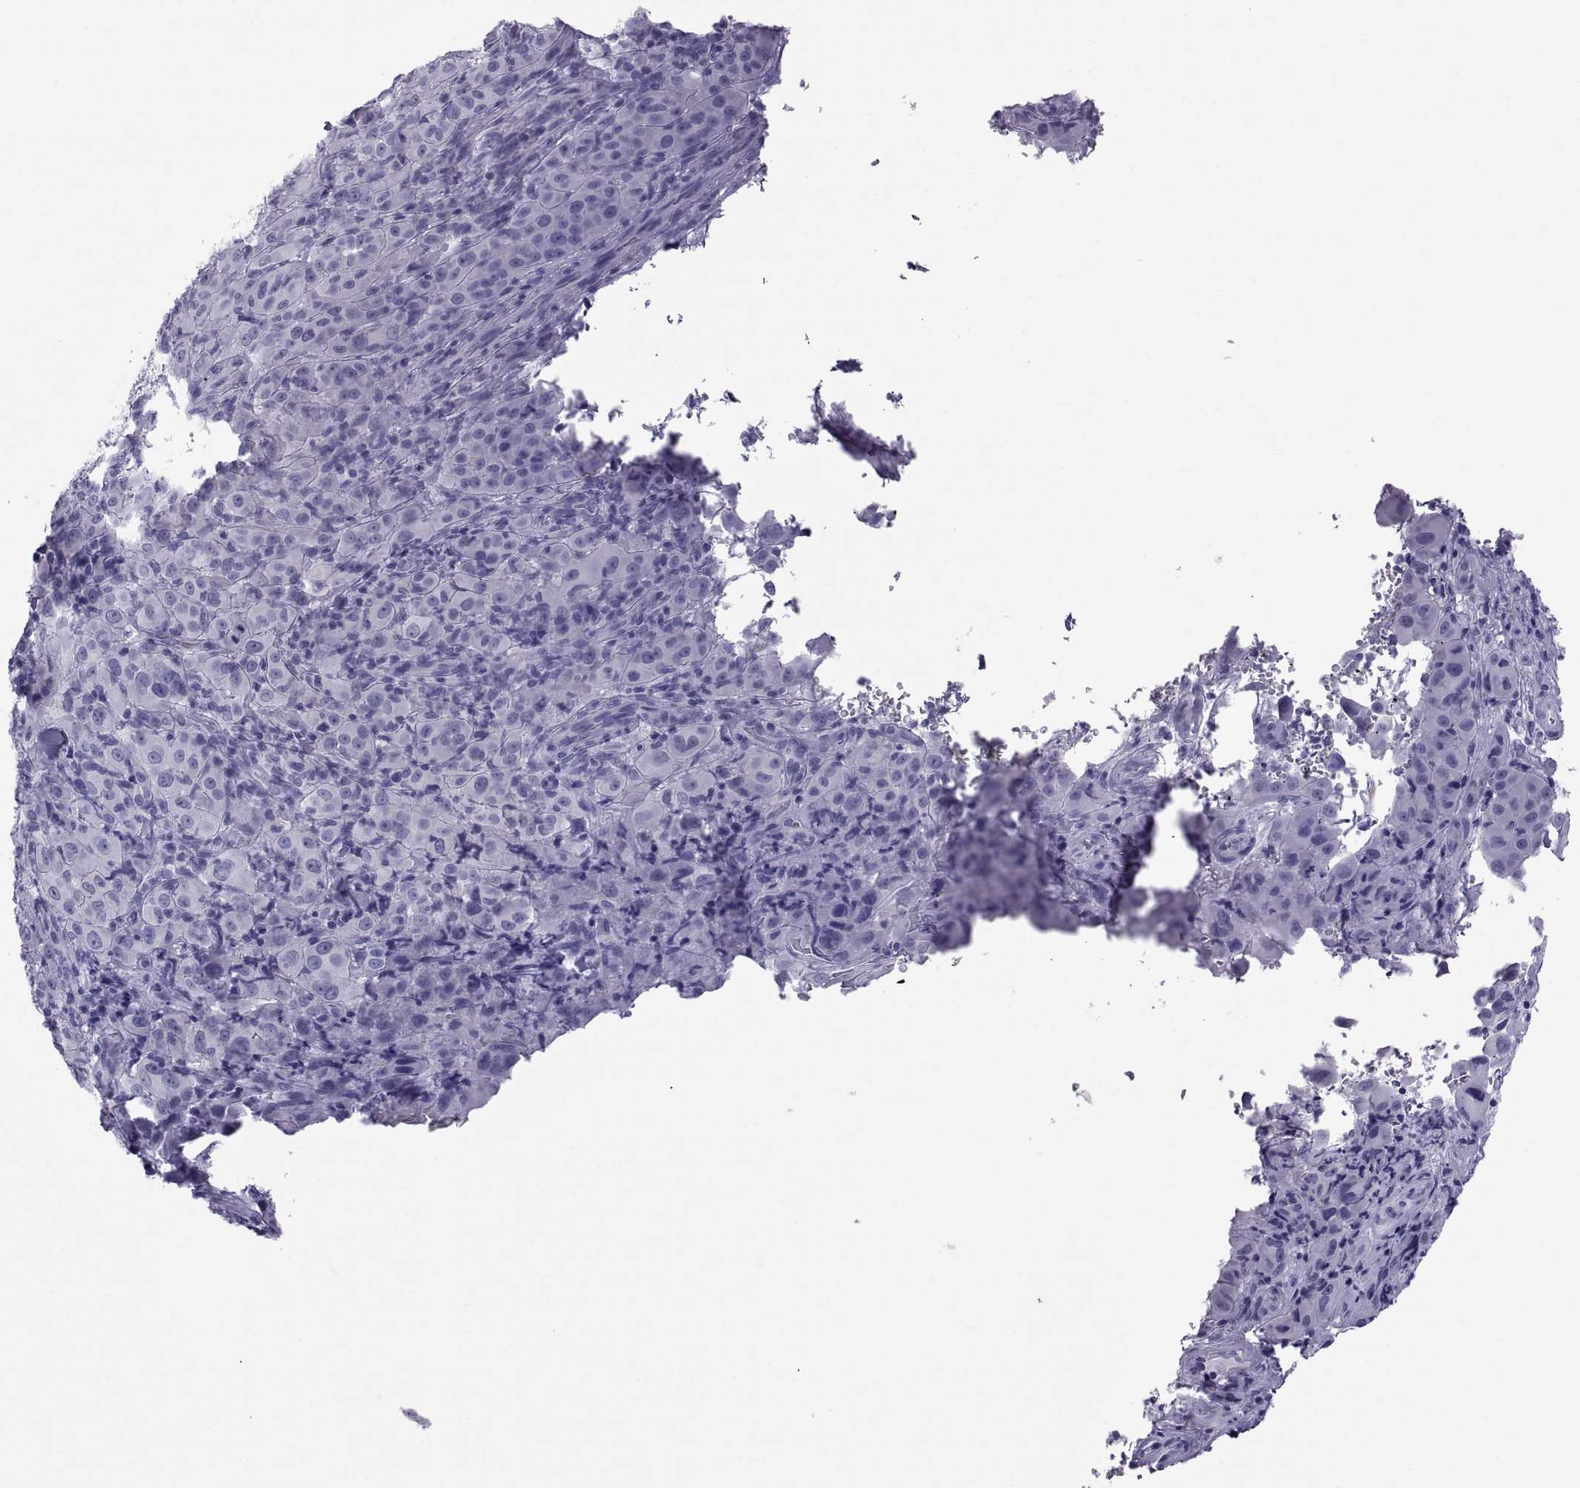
{"staining": {"intensity": "negative", "quantity": "none", "location": "none"}, "tissue": "melanoma", "cell_type": "Tumor cells", "image_type": "cancer", "snomed": [{"axis": "morphology", "description": "Malignant melanoma, NOS"}, {"axis": "topography", "description": "Skin"}], "caption": "Image shows no protein staining in tumor cells of melanoma tissue.", "gene": "RNASE12", "patient": {"sex": "female", "age": 87}}